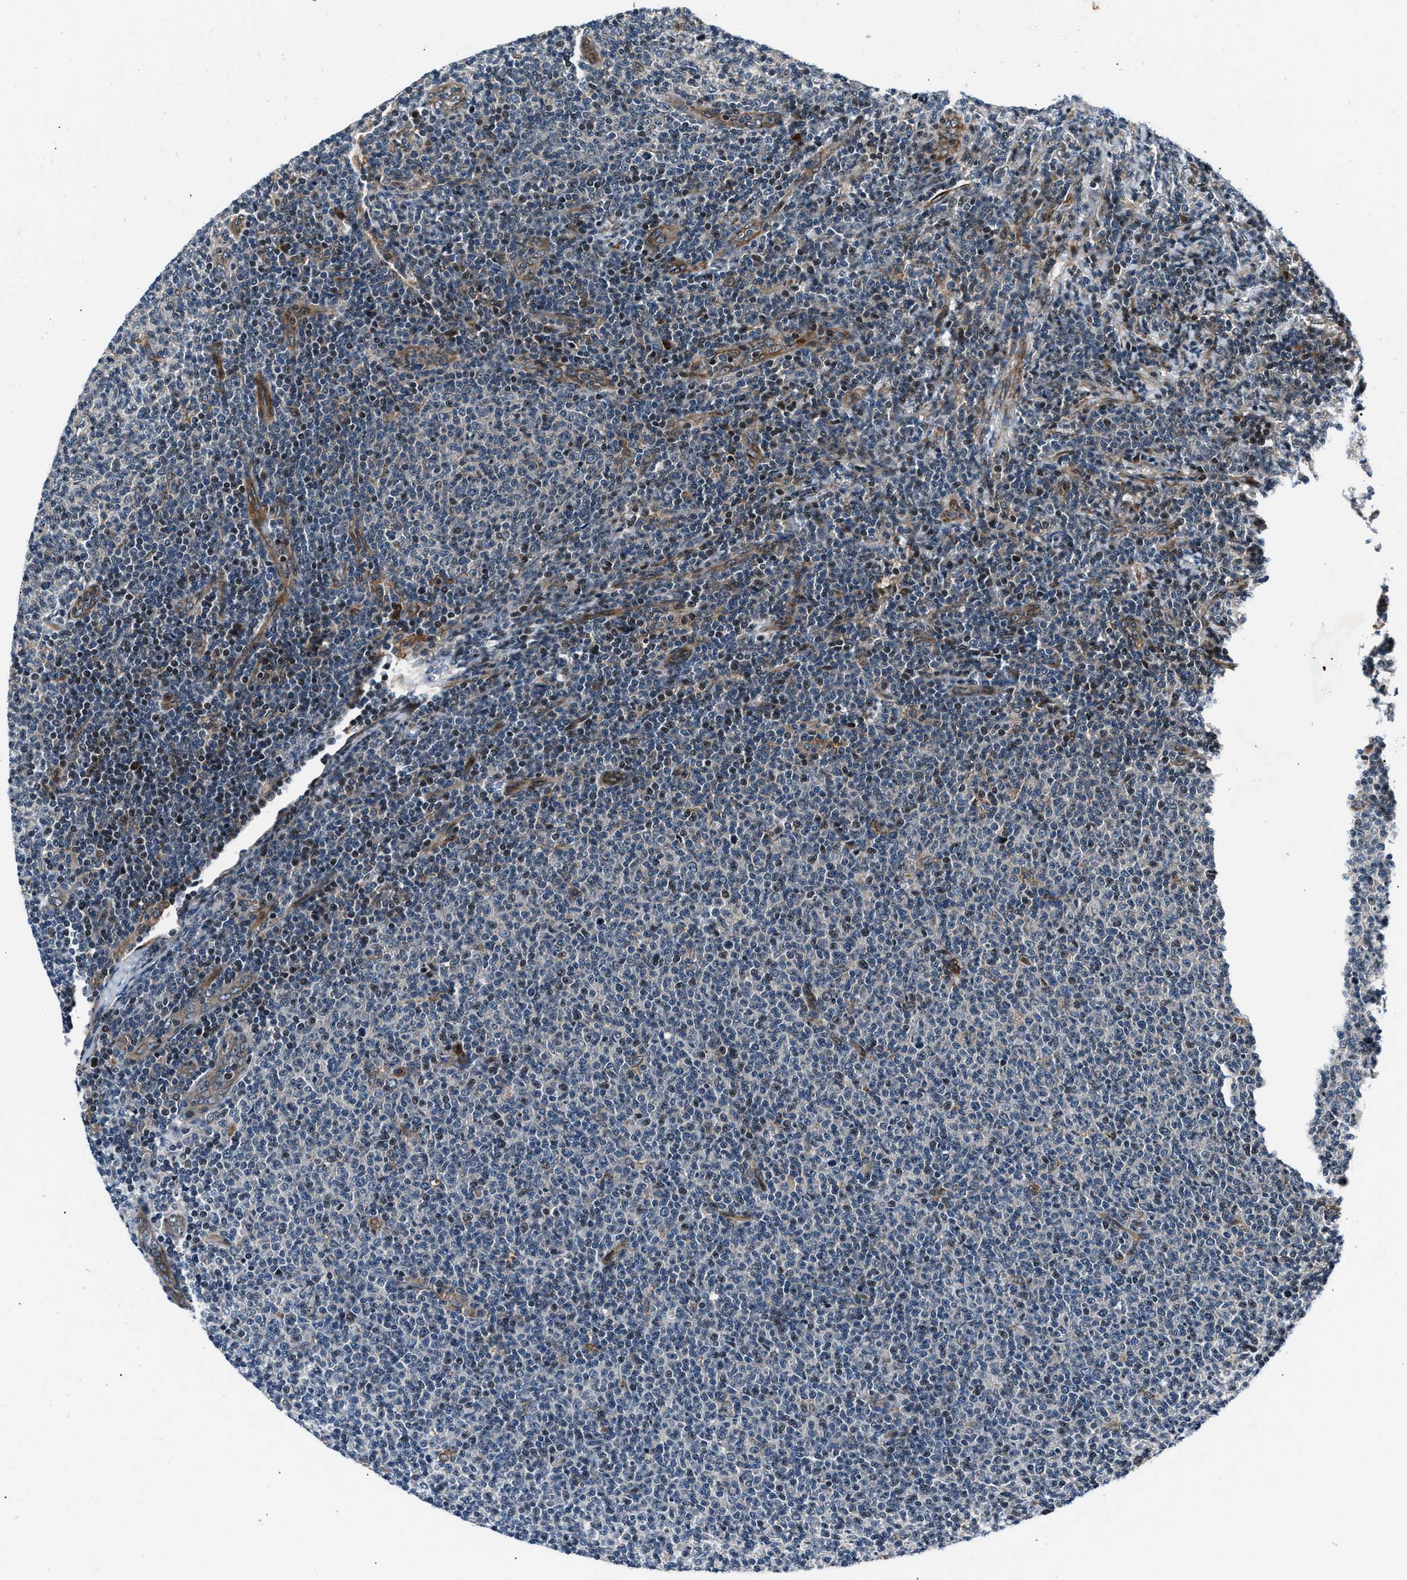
{"staining": {"intensity": "negative", "quantity": "none", "location": "none"}, "tissue": "lymphoma", "cell_type": "Tumor cells", "image_type": "cancer", "snomed": [{"axis": "morphology", "description": "Malignant lymphoma, non-Hodgkin's type, Low grade"}, {"axis": "topography", "description": "Lymph node"}], "caption": "An immunohistochemistry image of lymphoma is shown. There is no staining in tumor cells of lymphoma.", "gene": "DYNC2I1", "patient": {"sex": "male", "age": 66}}